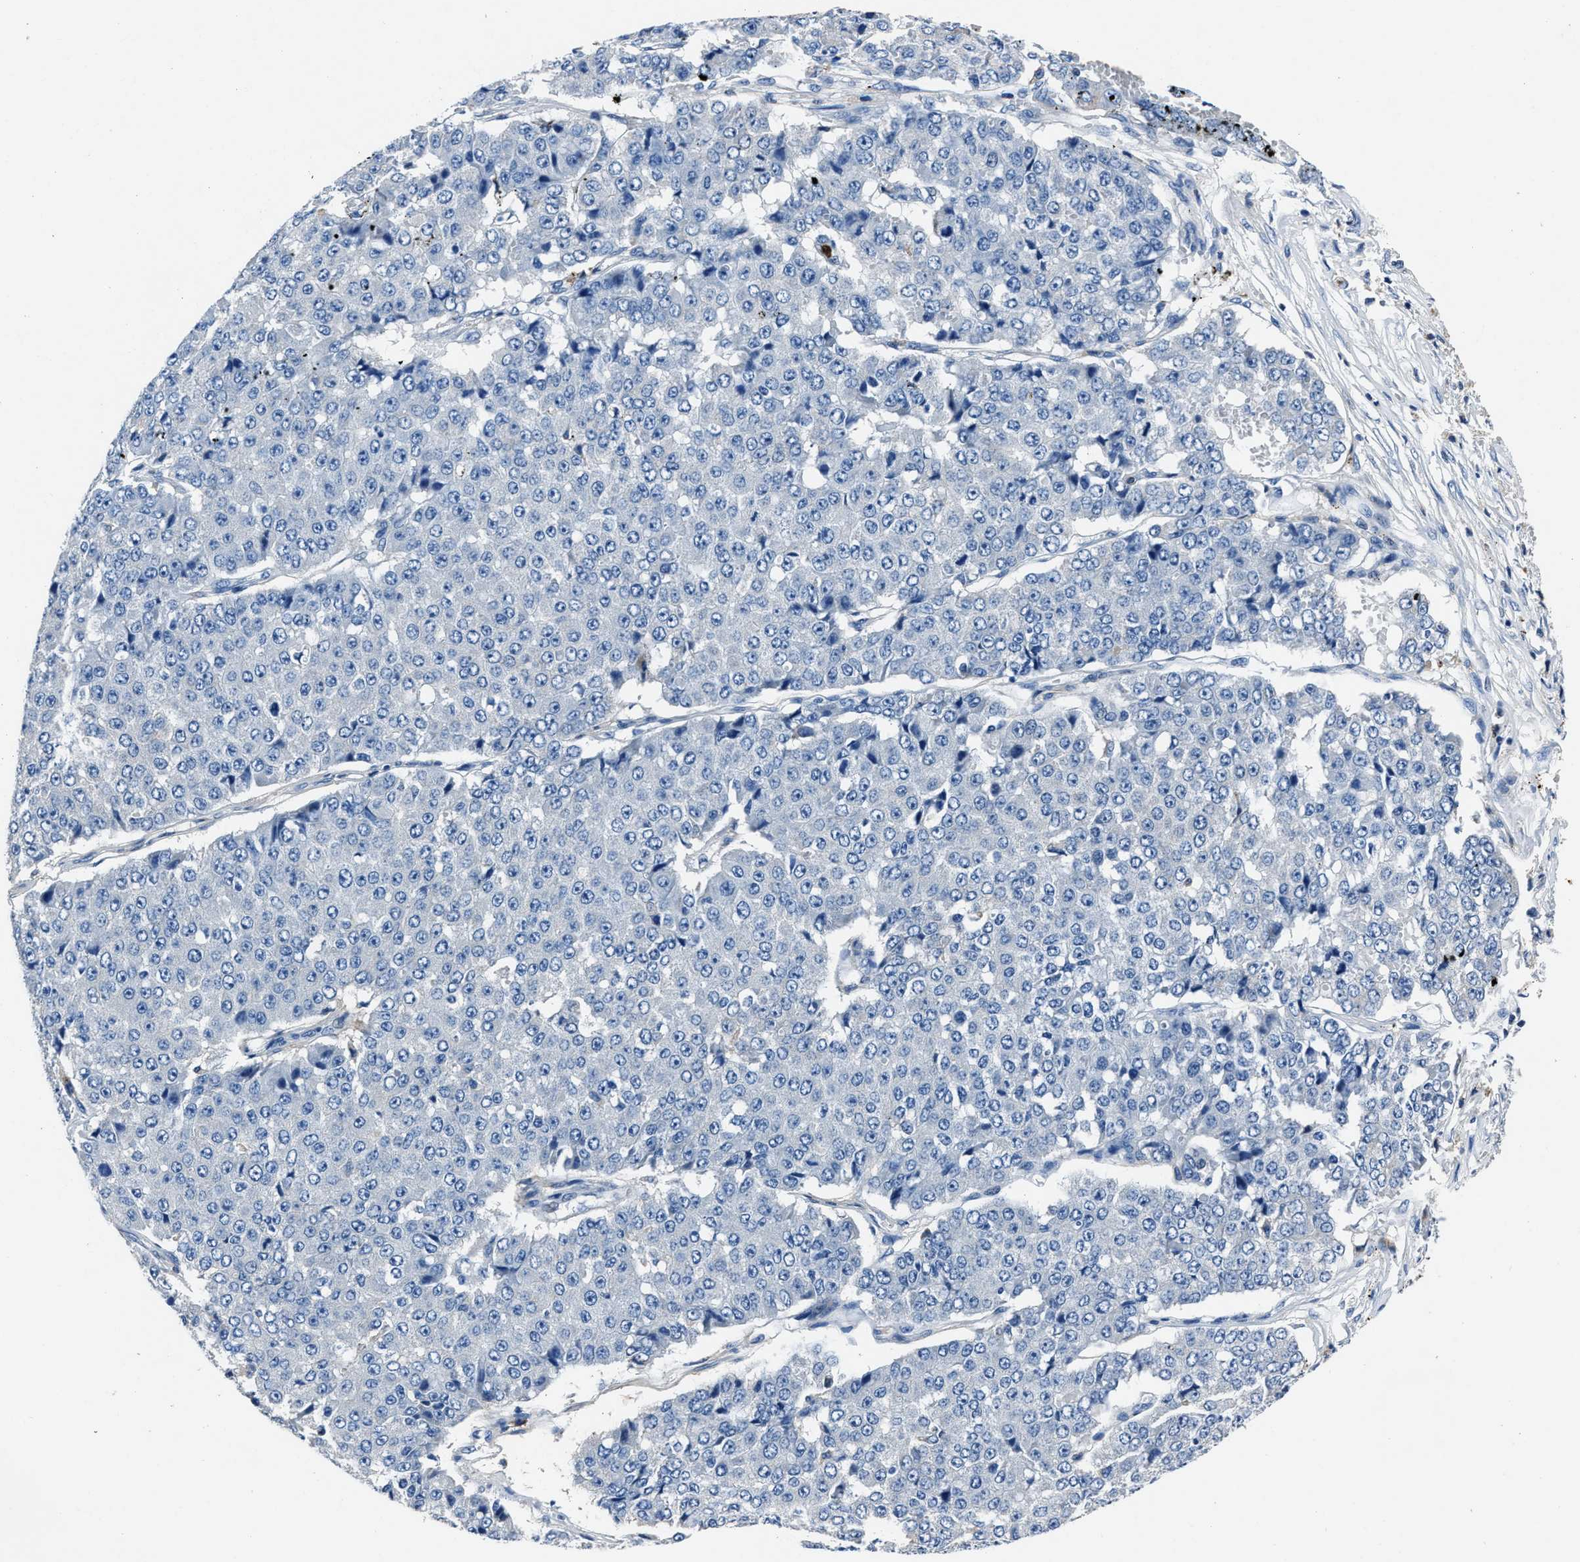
{"staining": {"intensity": "negative", "quantity": "none", "location": "none"}, "tissue": "pancreatic cancer", "cell_type": "Tumor cells", "image_type": "cancer", "snomed": [{"axis": "morphology", "description": "Adenocarcinoma, NOS"}, {"axis": "topography", "description": "Pancreas"}], "caption": "This is a image of immunohistochemistry (IHC) staining of pancreatic adenocarcinoma, which shows no expression in tumor cells.", "gene": "FGL2", "patient": {"sex": "male", "age": 50}}